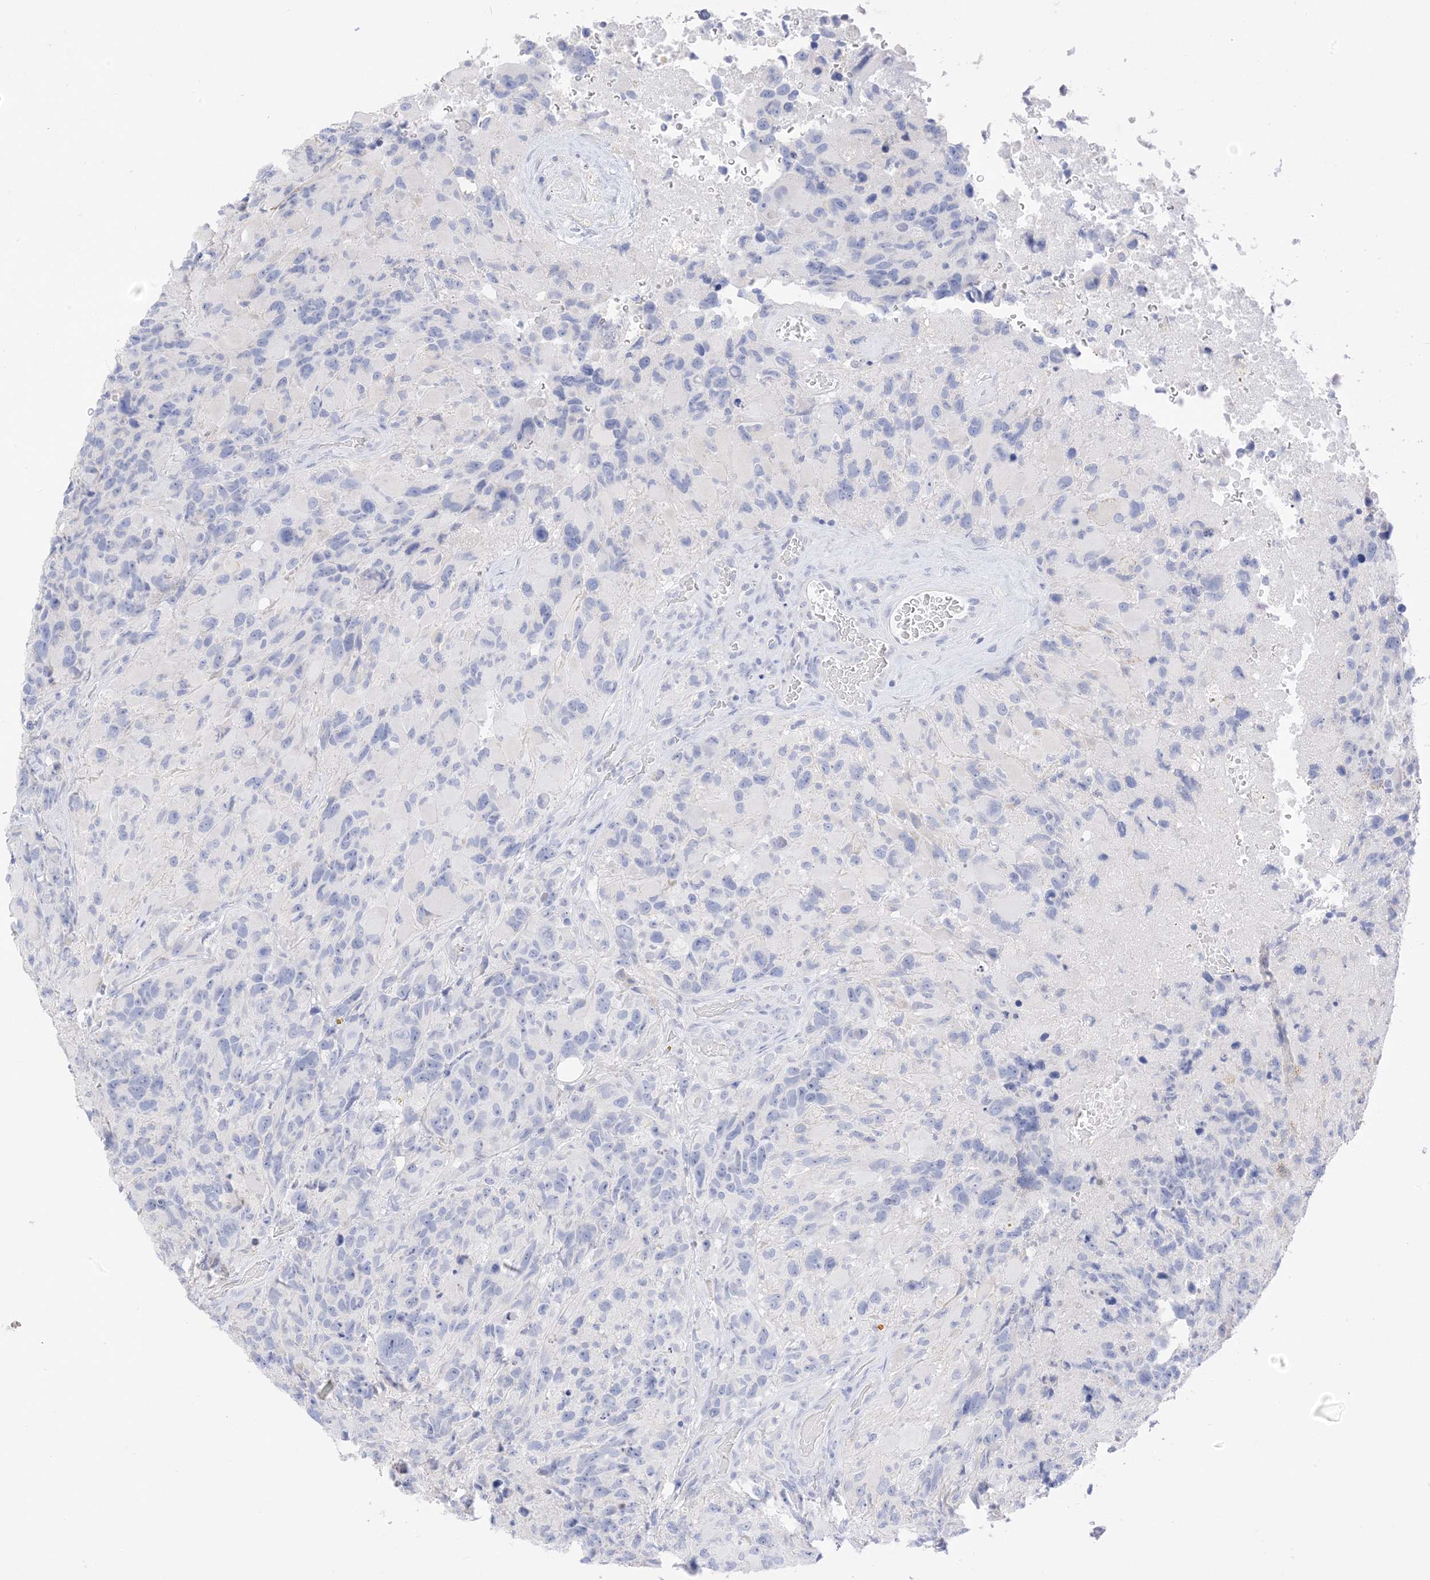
{"staining": {"intensity": "negative", "quantity": "none", "location": "none"}, "tissue": "glioma", "cell_type": "Tumor cells", "image_type": "cancer", "snomed": [{"axis": "morphology", "description": "Glioma, malignant, High grade"}, {"axis": "topography", "description": "Brain"}], "caption": "This is a micrograph of immunohistochemistry (IHC) staining of malignant glioma (high-grade), which shows no staining in tumor cells. (Immunohistochemistry, brightfield microscopy, high magnification).", "gene": "MUC17", "patient": {"sex": "male", "age": 69}}